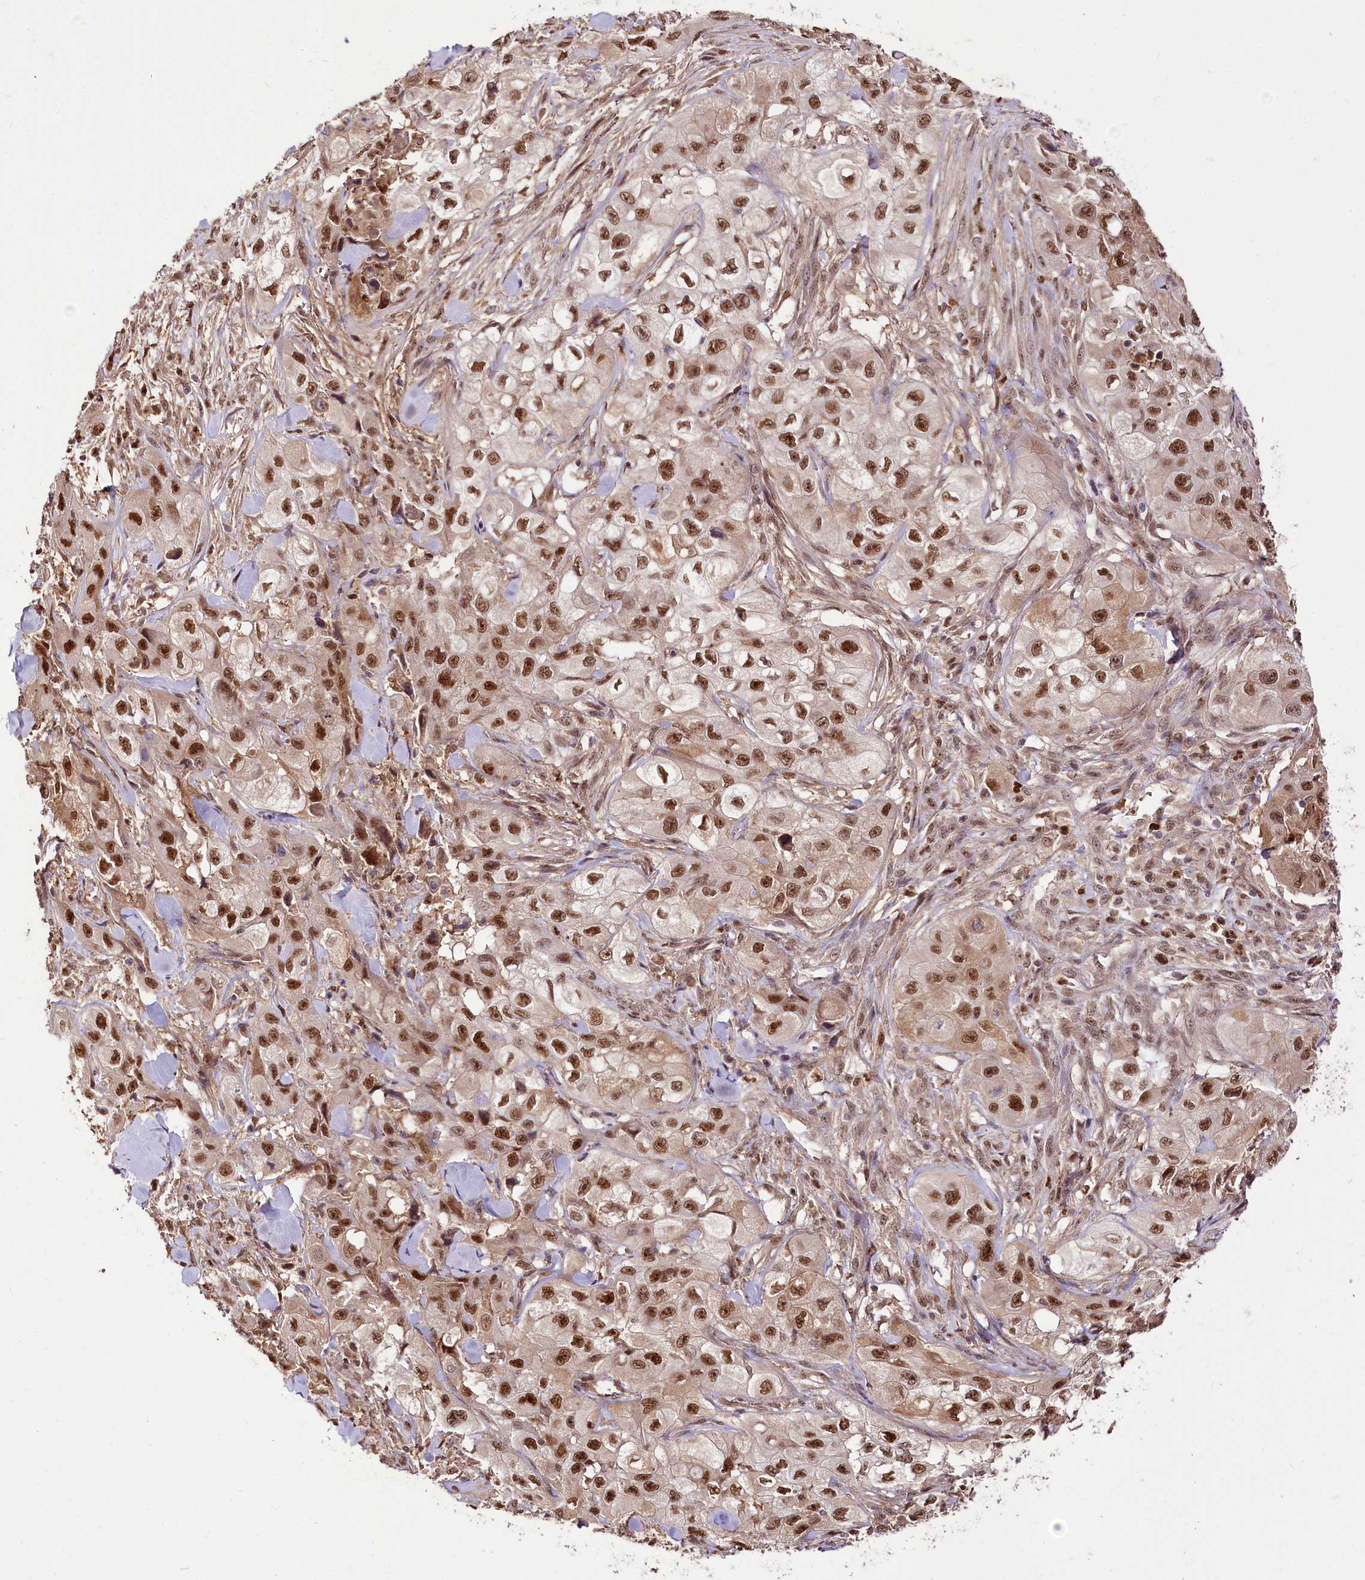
{"staining": {"intensity": "strong", "quantity": ">75%", "location": "nuclear"}, "tissue": "skin cancer", "cell_type": "Tumor cells", "image_type": "cancer", "snomed": [{"axis": "morphology", "description": "Squamous cell carcinoma, NOS"}, {"axis": "topography", "description": "Skin"}, {"axis": "topography", "description": "Subcutis"}], "caption": "The photomicrograph shows a brown stain indicating the presence of a protein in the nuclear of tumor cells in skin squamous cell carcinoma.", "gene": "GNL3L", "patient": {"sex": "male", "age": 73}}